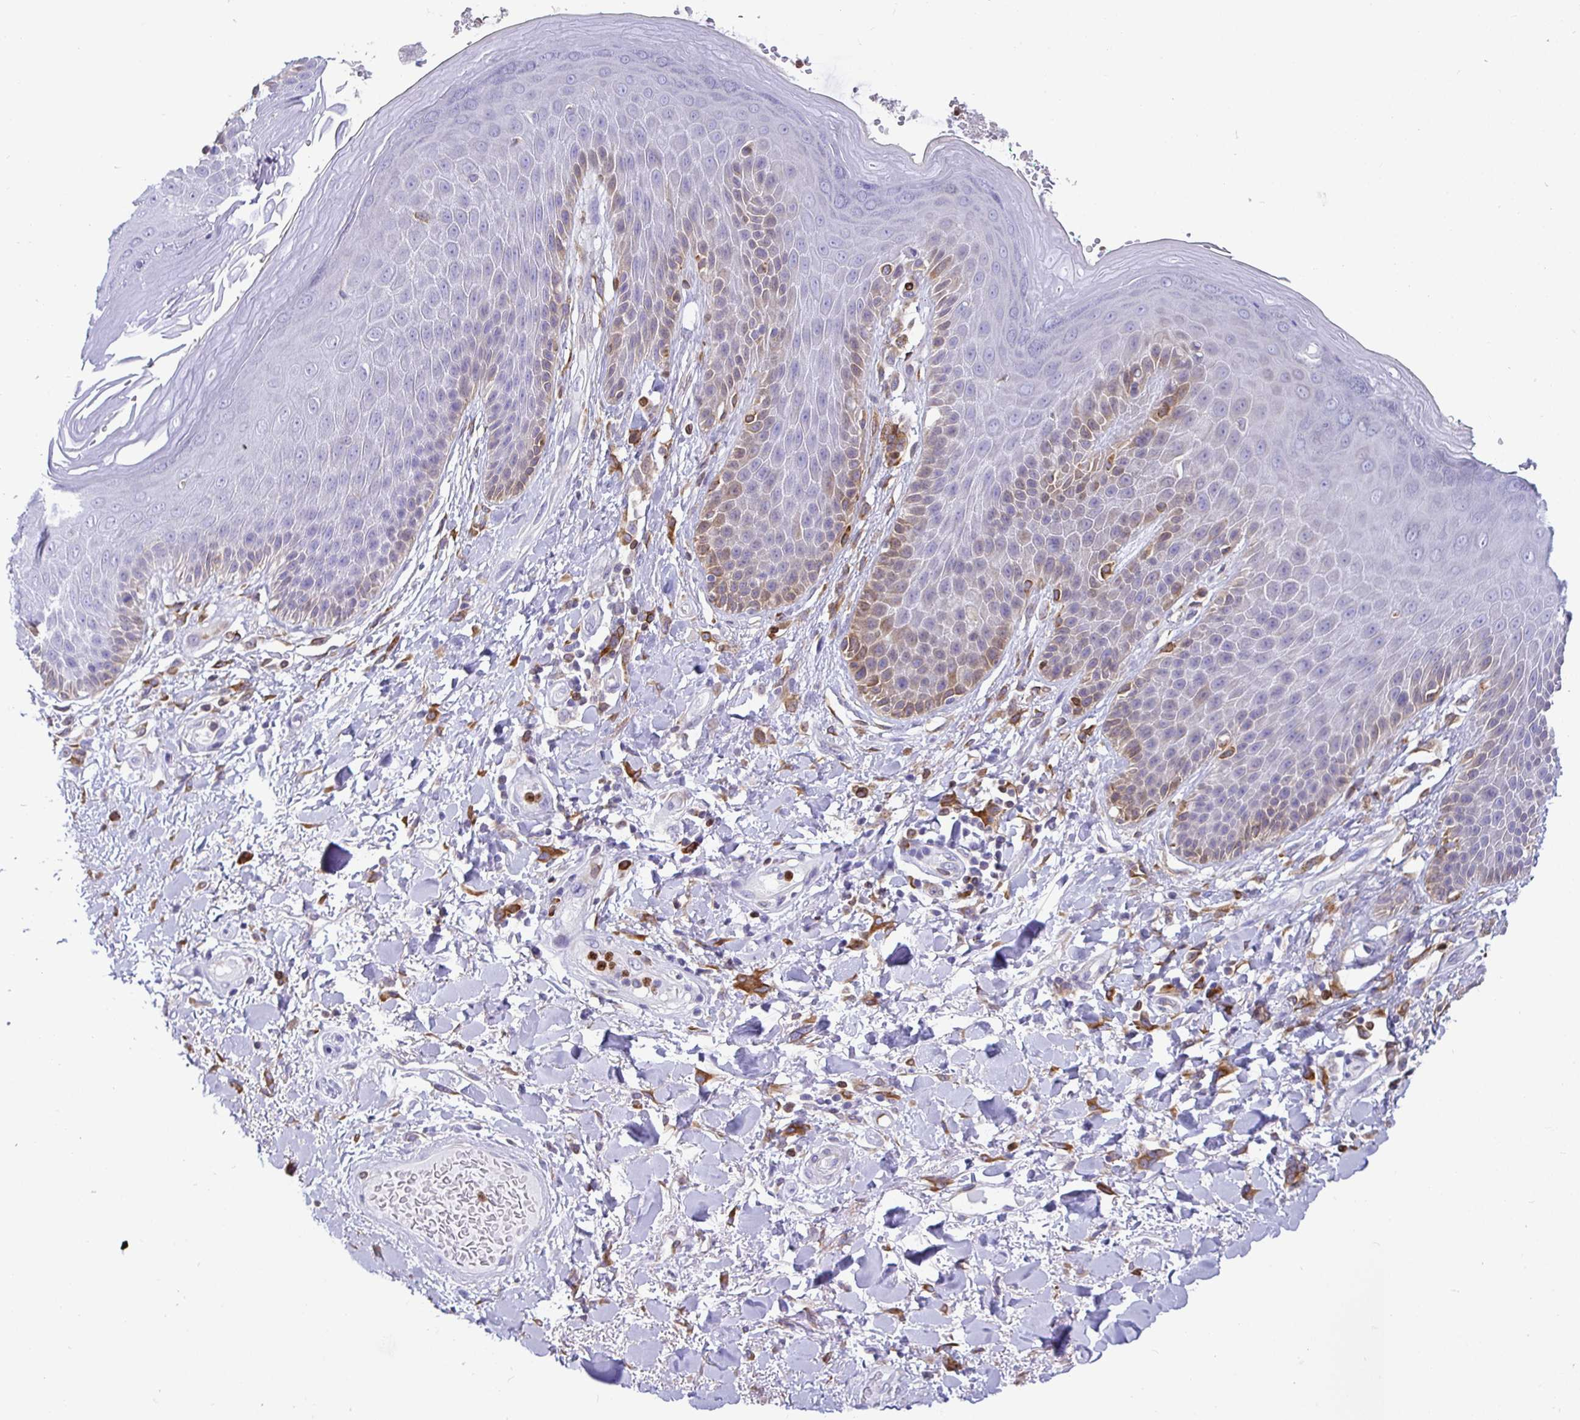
{"staining": {"intensity": "moderate", "quantity": "<25%", "location": "cytoplasmic/membranous"}, "tissue": "skin", "cell_type": "Epidermal cells", "image_type": "normal", "snomed": [{"axis": "morphology", "description": "Normal tissue, NOS"}, {"axis": "topography", "description": "Anal"}, {"axis": "topography", "description": "Peripheral nerve tissue"}], "caption": "An IHC histopathology image of normal tissue is shown. Protein staining in brown shows moderate cytoplasmic/membranous positivity in skin within epidermal cells.", "gene": "TP53I11", "patient": {"sex": "male", "age": 51}}